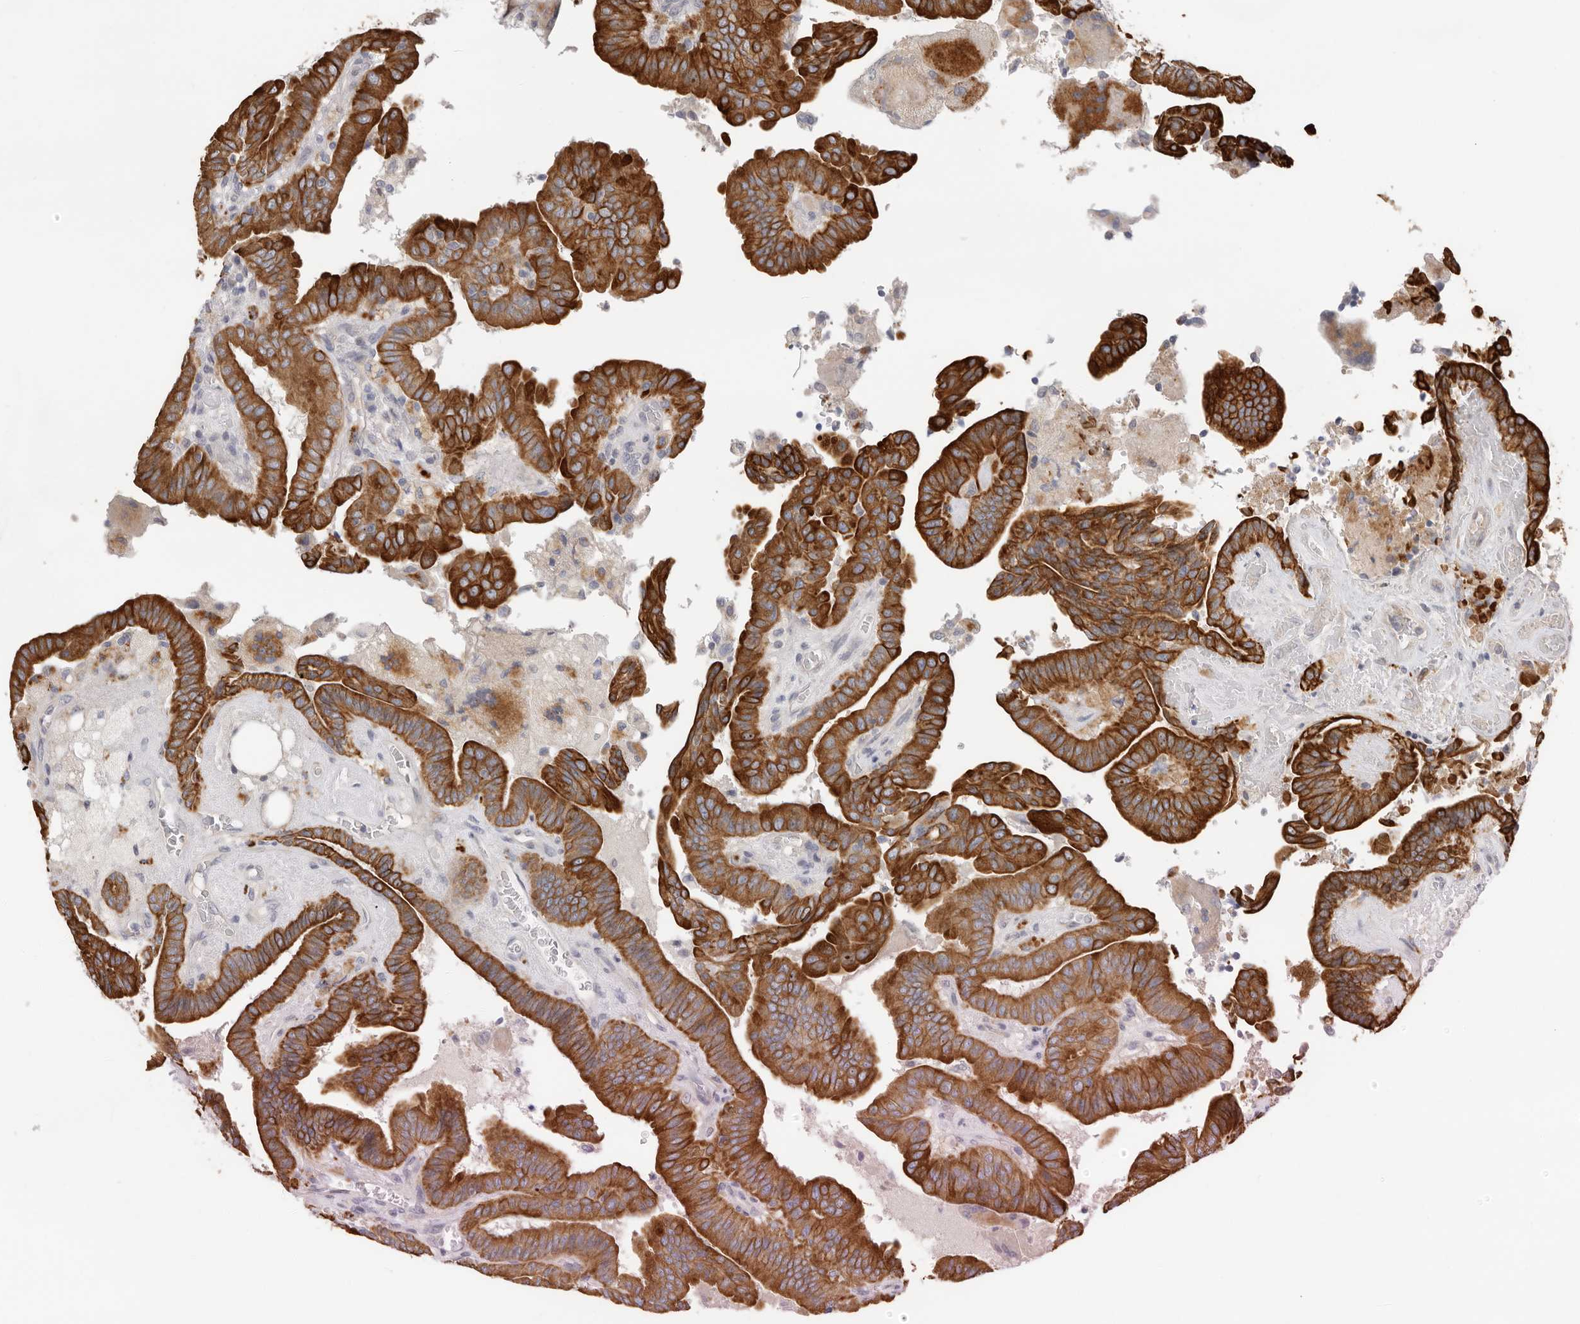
{"staining": {"intensity": "strong", "quantity": ">75%", "location": "cytoplasmic/membranous"}, "tissue": "thyroid cancer", "cell_type": "Tumor cells", "image_type": "cancer", "snomed": [{"axis": "morphology", "description": "Papillary adenocarcinoma, NOS"}, {"axis": "topography", "description": "Thyroid gland"}], "caption": "Human papillary adenocarcinoma (thyroid) stained with a brown dye exhibits strong cytoplasmic/membranous positive expression in about >75% of tumor cells.", "gene": "USH1C", "patient": {"sex": "male", "age": 33}}